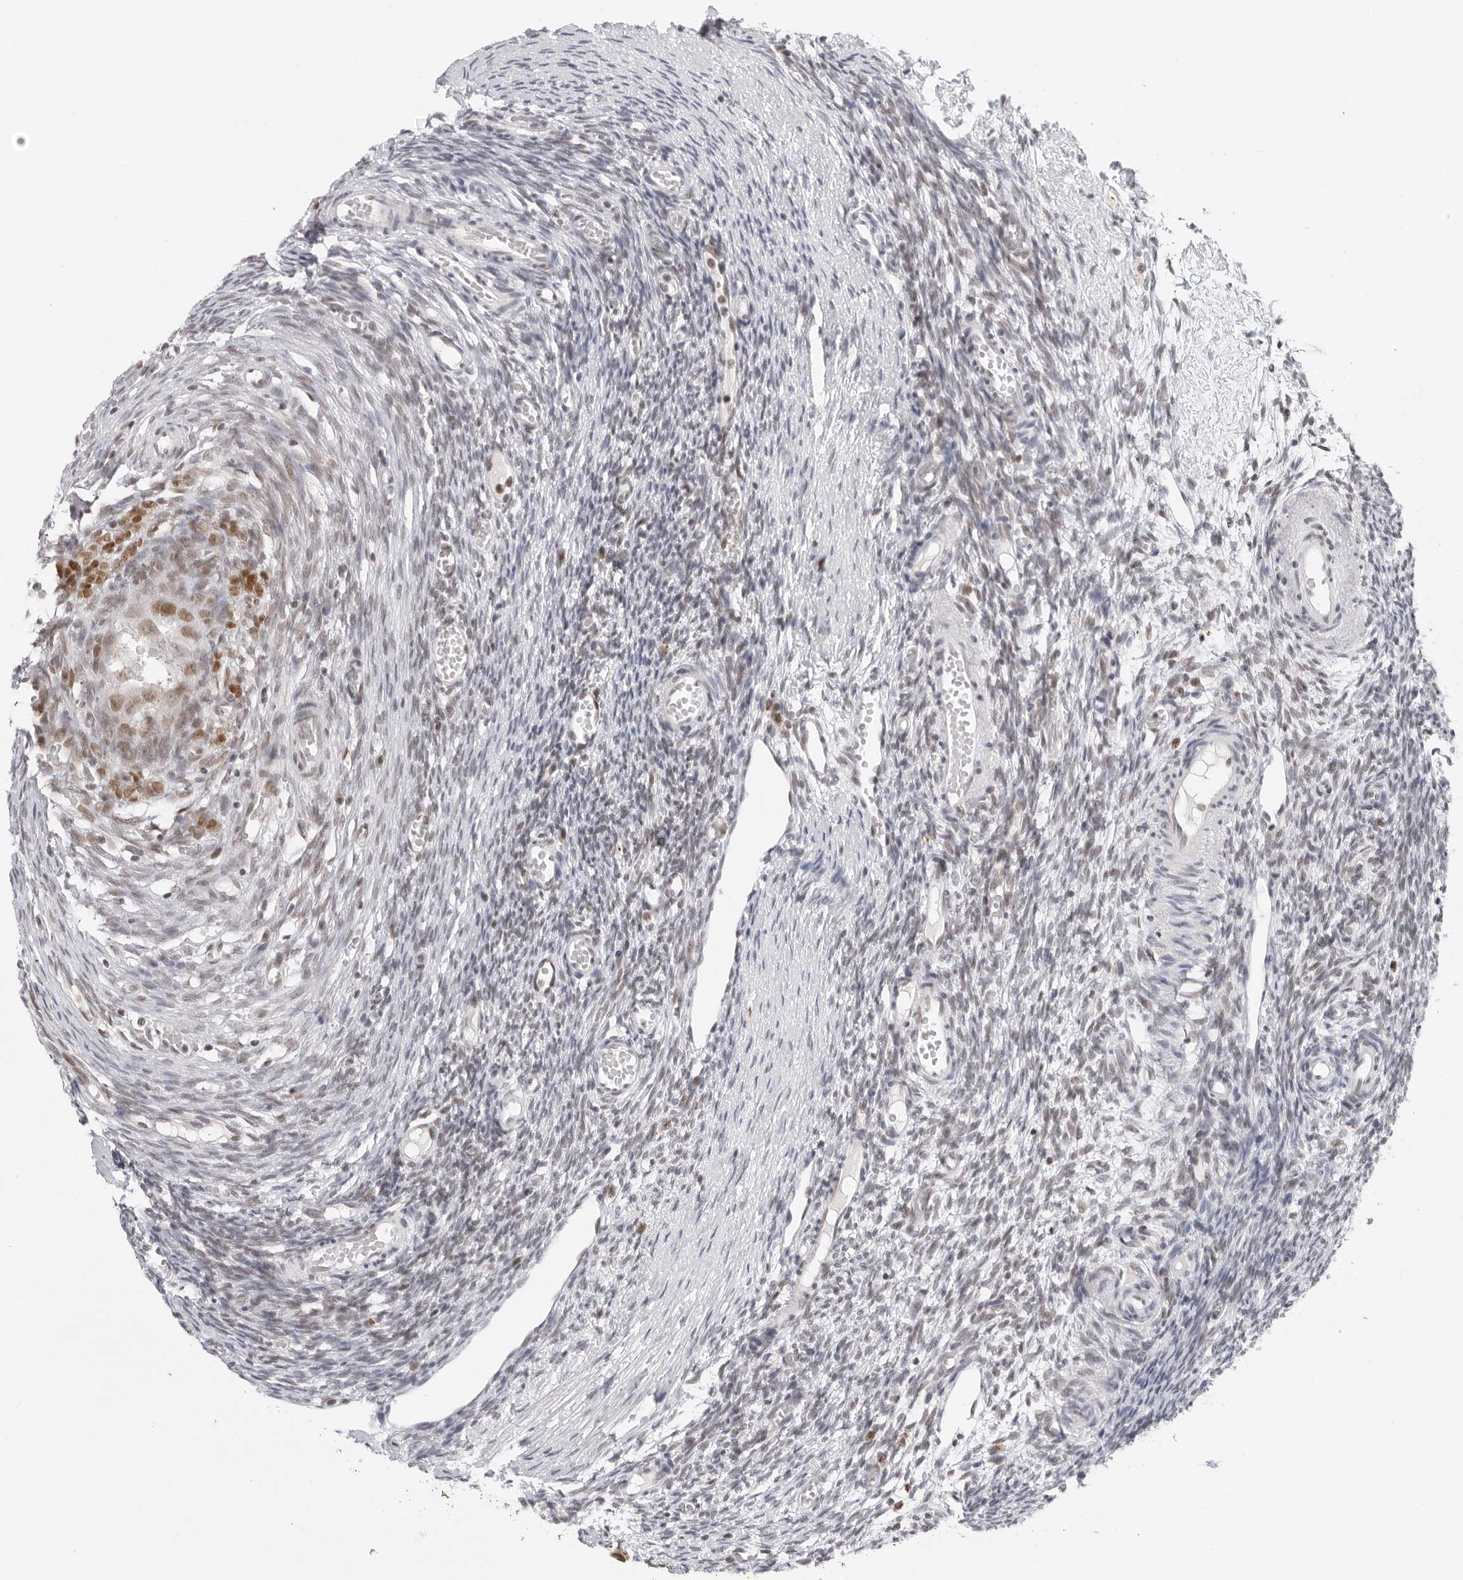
{"staining": {"intensity": "weak", "quantity": "25%-75%", "location": "nuclear"}, "tissue": "ovary", "cell_type": "Ovarian stroma cells", "image_type": "normal", "snomed": [{"axis": "morphology", "description": "Normal tissue, NOS"}, {"axis": "topography", "description": "Ovary"}], "caption": "Weak nuclear positivity is identified in about 25%-75% of ovarian stroma cells in unremarkable ovary.", "gene": "MSH6", "patient": {"sex": "female", "age": 35}}